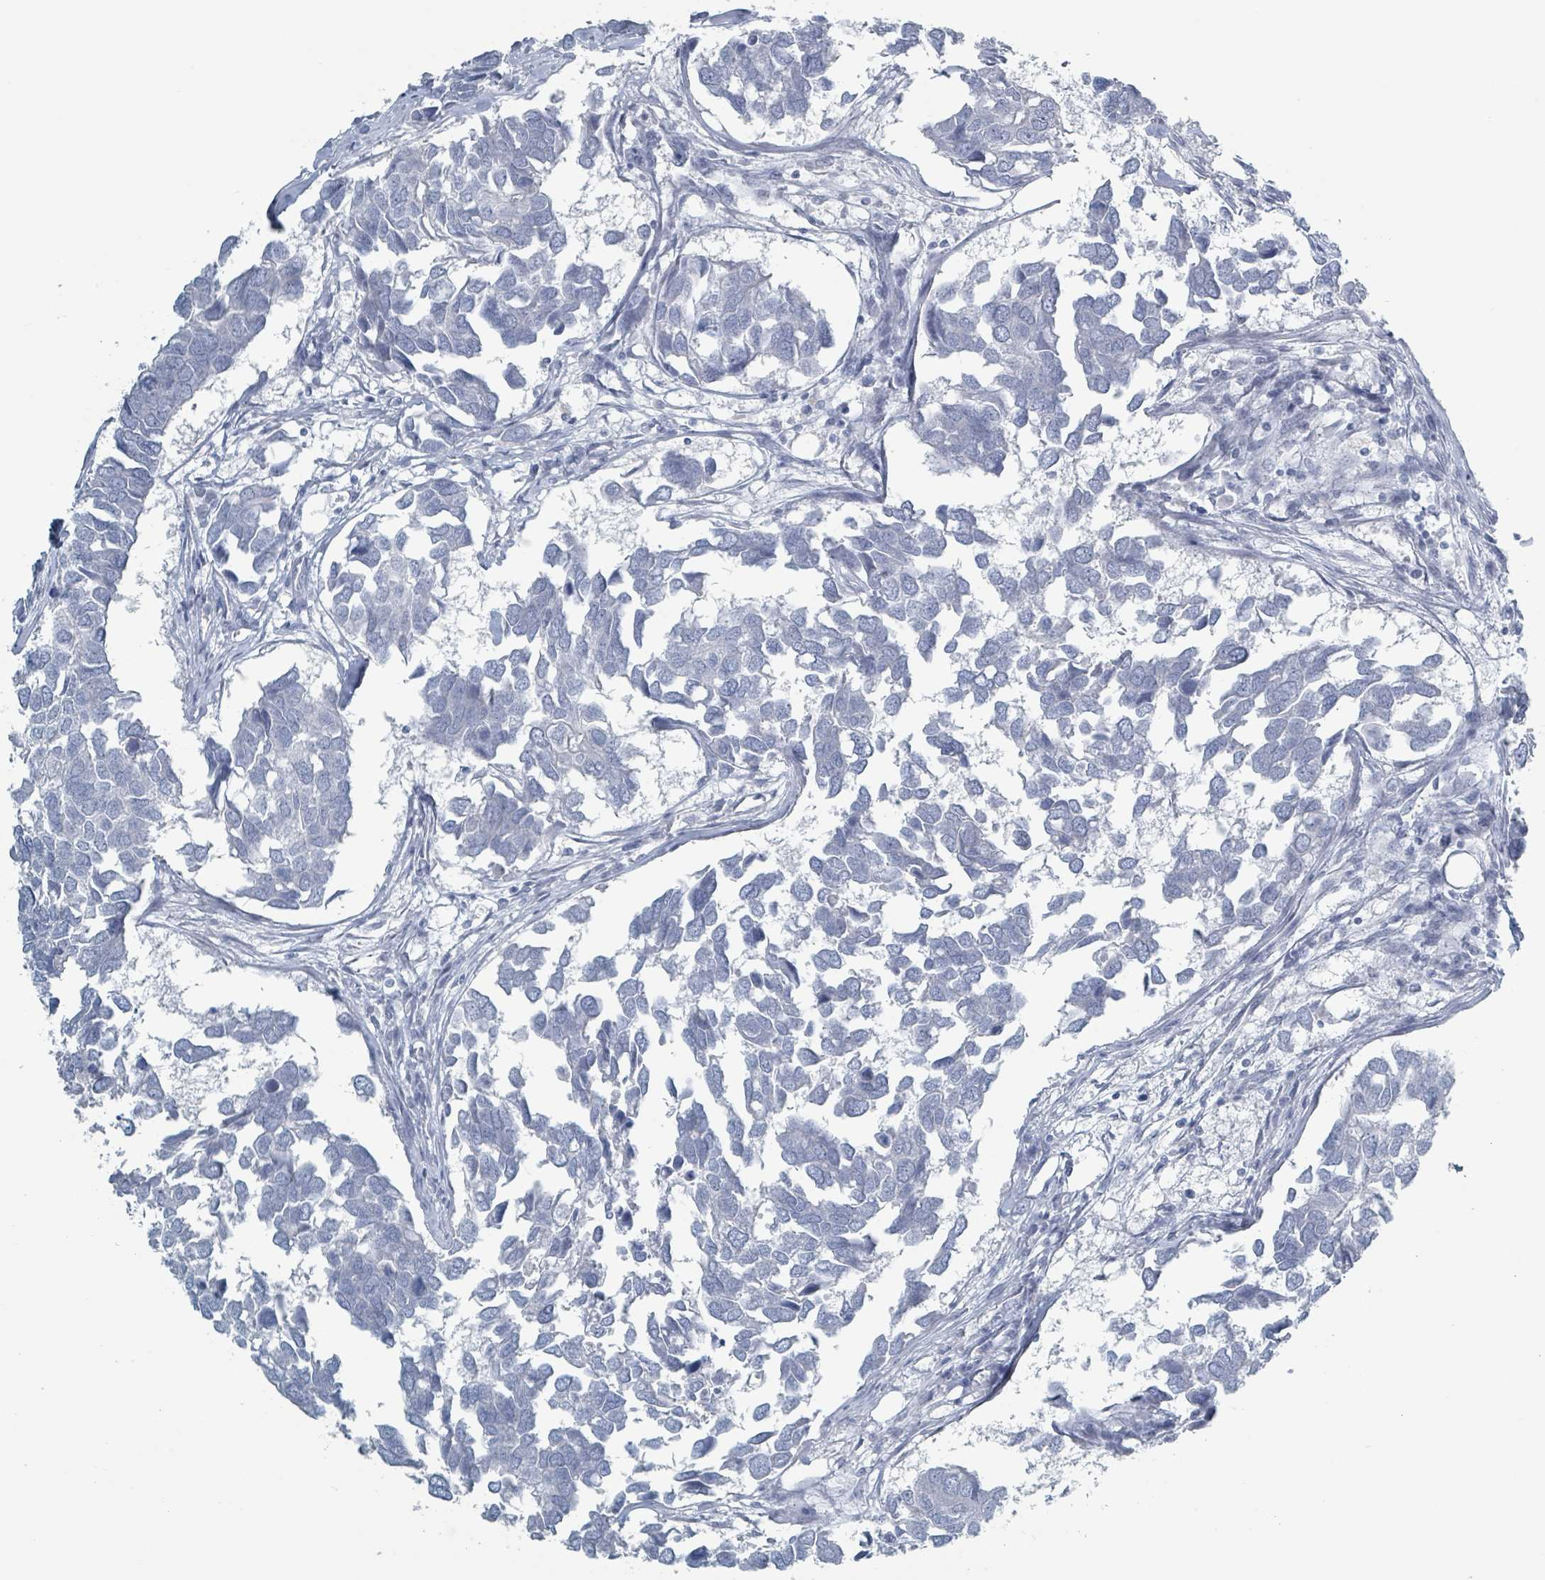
{"staining": {"intensity": "negative", "quantity": "none", "location": "none"}, "tissue": "breast cancer", "cell_type": "Tumor cells", "image_type": "cancer", "snomed": [{"axis": "morphology", "description": "Duct carcinoma"}, {"axis": "topography", "description": "Breast"}], "caption": "Protein analysis of invasive ductal carcinoma (breast) demonstrates no significant positivity in tumor cells.", "gene": "GPR15LG", "patient": {"sex": "female", "age": 83}}